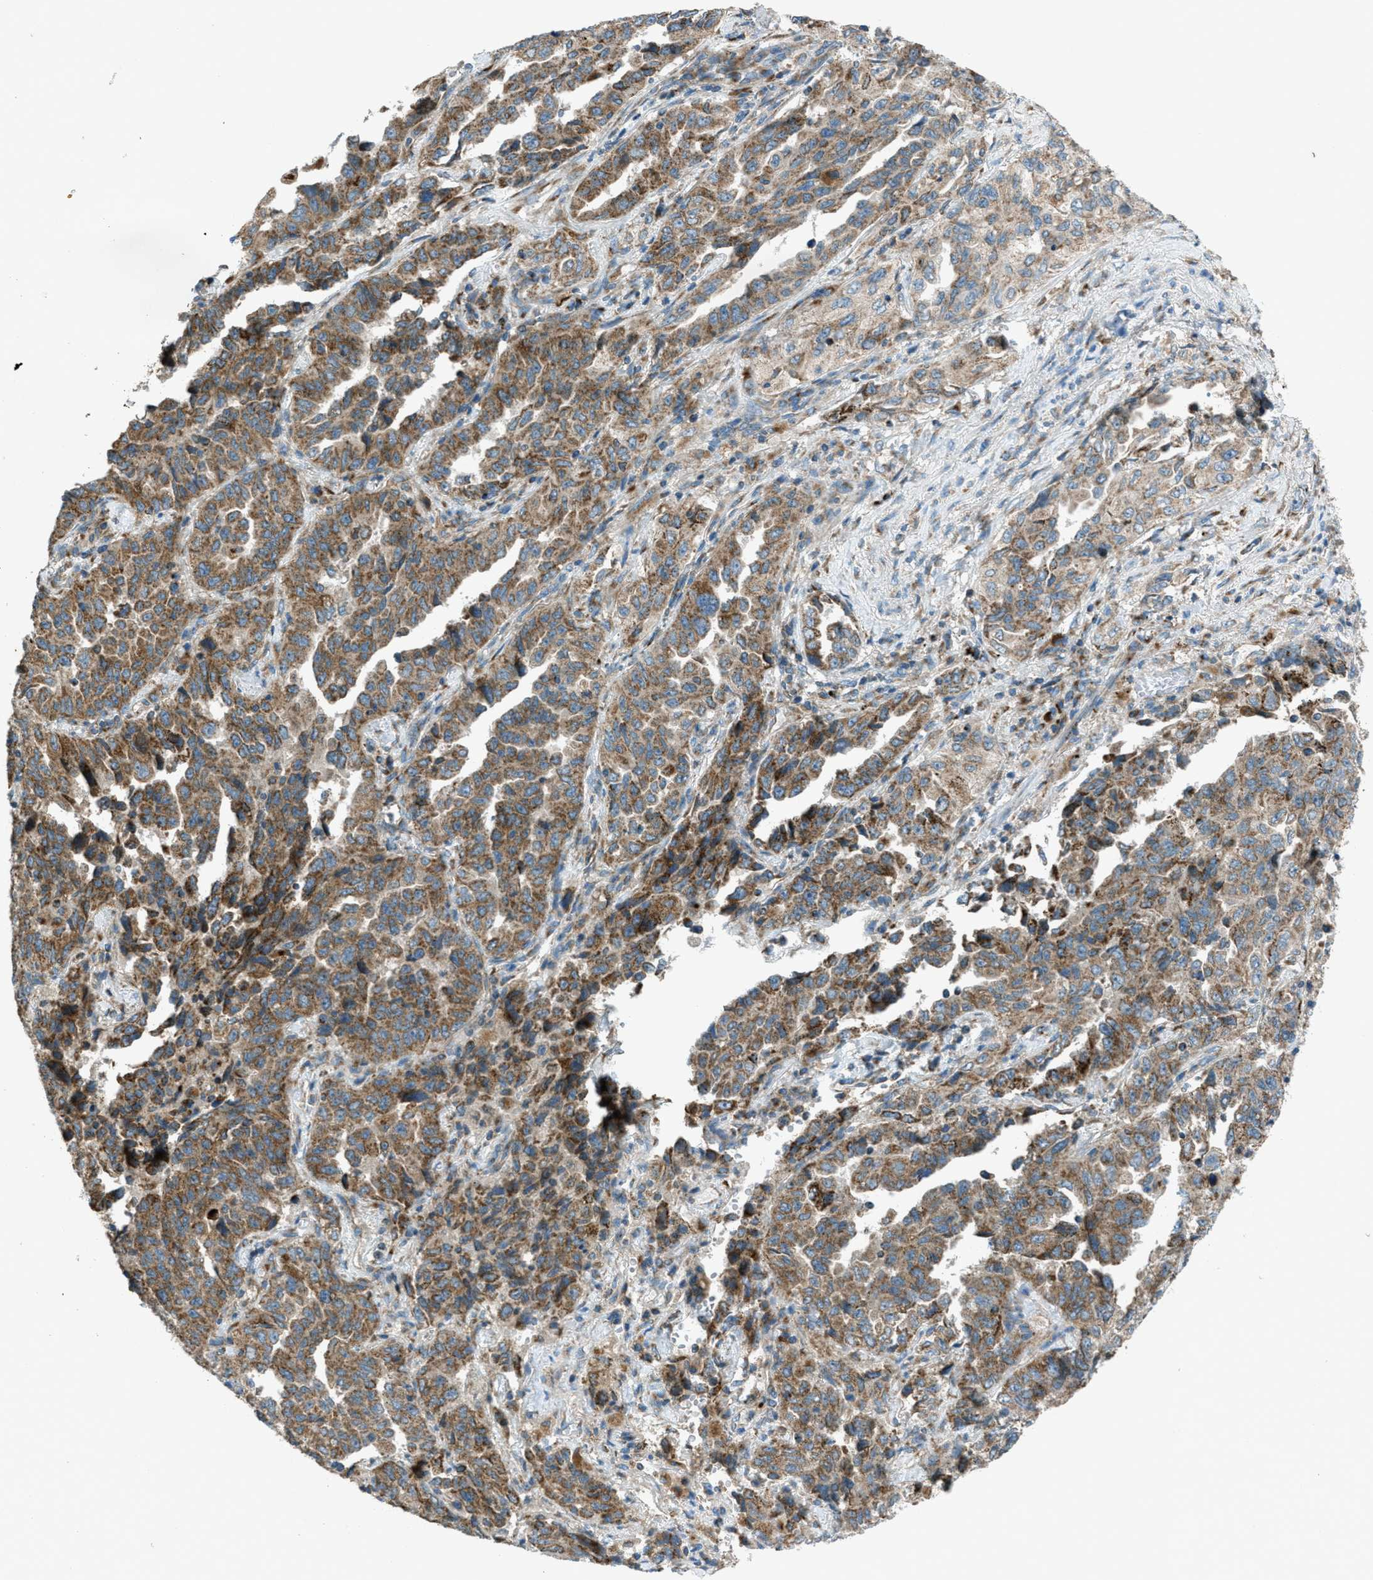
{"staining": {"intensity": "moderate", "quantity": ">75%", "location": "cytoplasmic/membranous"}, "tissue": "lung cancer", "cell_type": "Tumor cells", "image_type": "cancer", "snomed": [{"axis": "morphology", "description": "Adenocarcinoma, NOS"}, {"axis": "topography", "description": "Lung"}], "caption": "This micrograph exhibits IHC staining of lung adenocarcinoma, with medium moderate cytoplasmic/membranous expression in approximately >75% of tumor cells.", "gene": "BCKDK", "patient": {"sex": "female", "age": 51}}